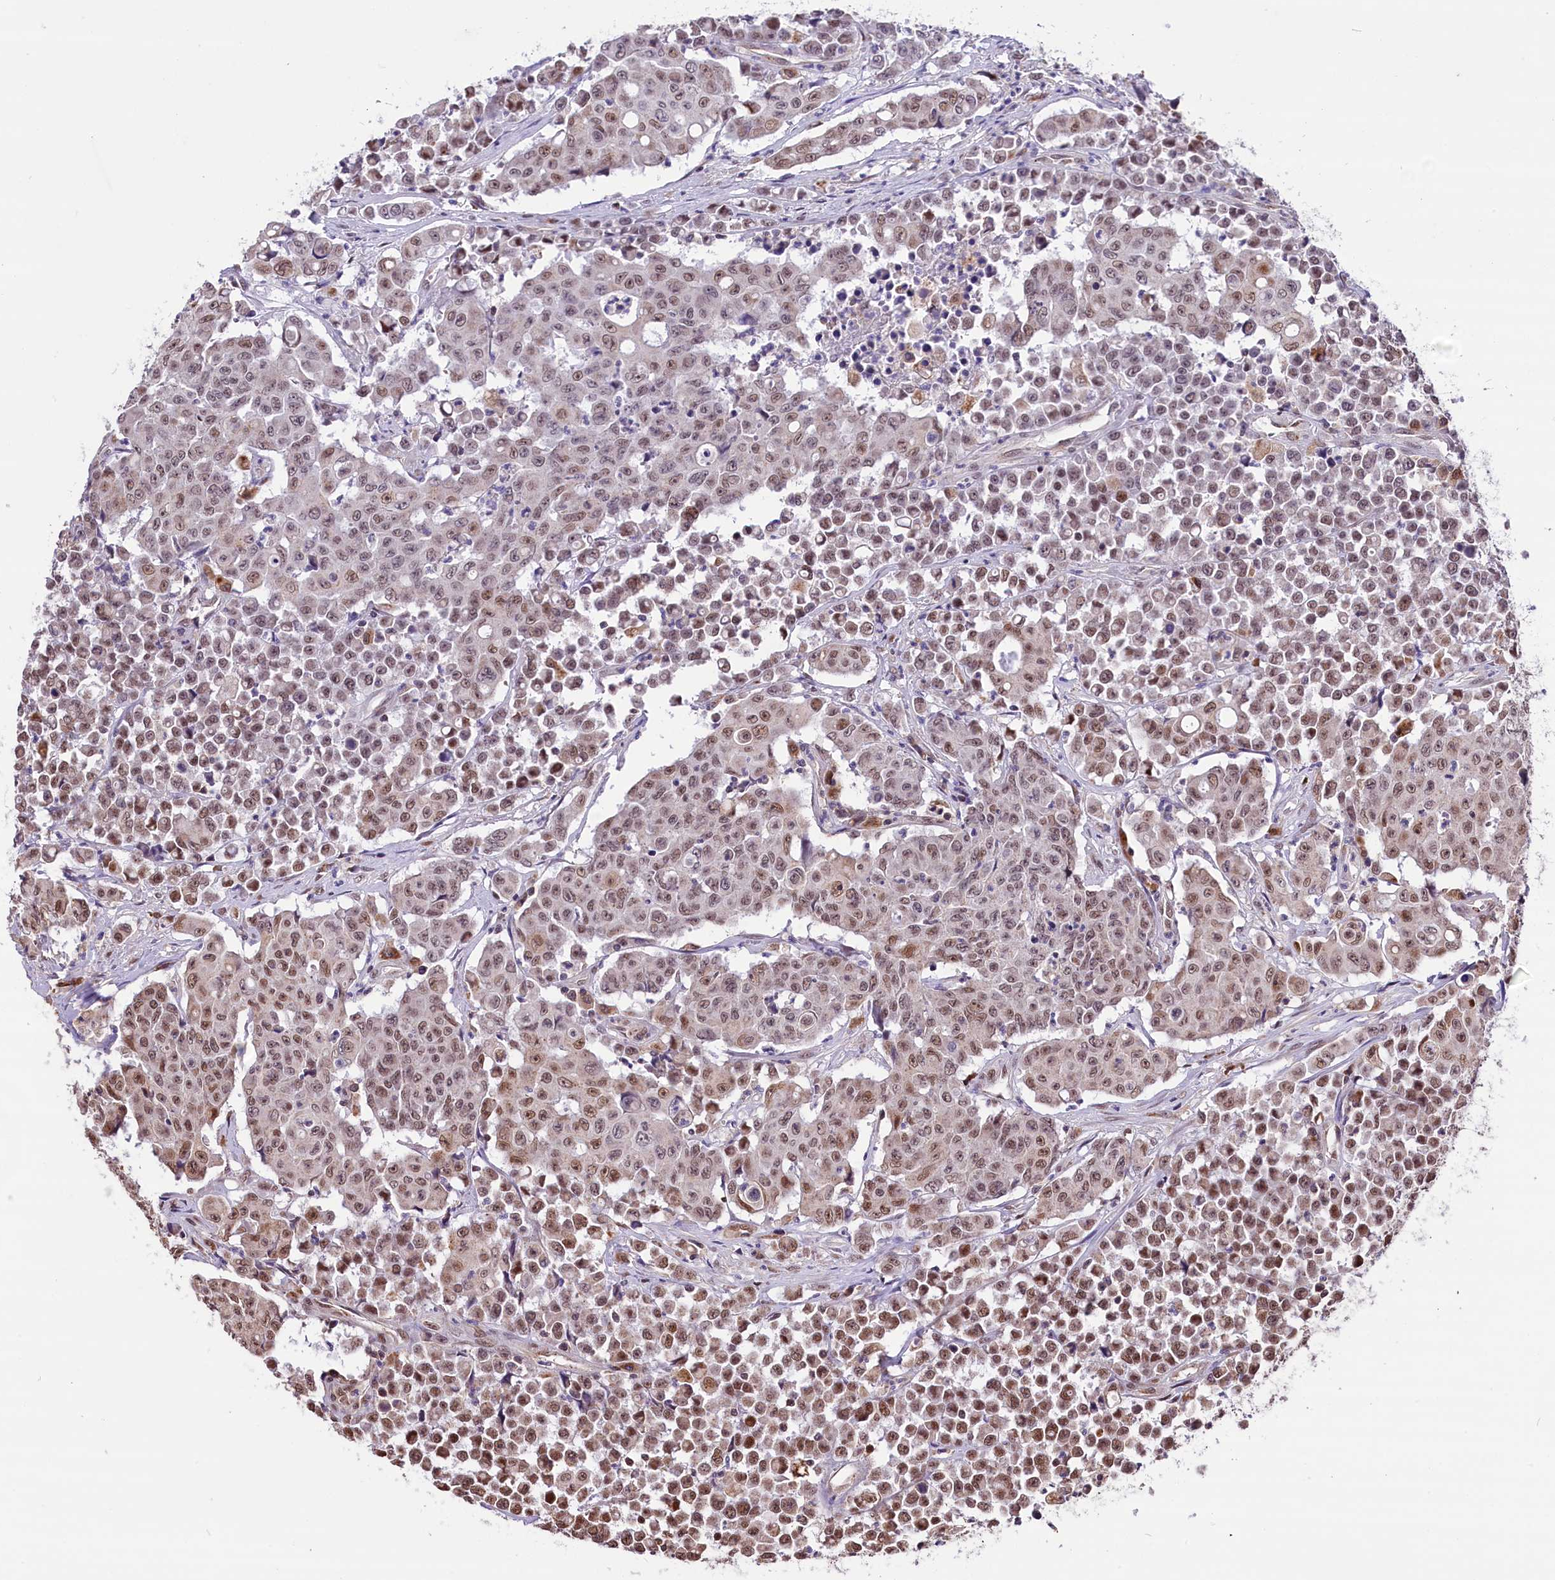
{"staining": {"intensity": "weak", "quantity": ">75%", "location": "nuclear"}, "tissue": "colorectal cancer", "cell_type": "Tumor cells", "image_type": "cancer", "snomed": [{"axis": "morphology", "description": "Adenocarcinoma, NOS"}, {"axis": "topography", "description": "Colon"}], "caption": "High-magnification brightfield microscopy of adenocarcinoma (colorectal) stained with DAB (3,3'-diaminobenzidine) (brown) and counterstained with hematoxylin (blue). tumor cells exhibit weak nuclear expression is appreciated in approximately>75% of cells.", "gene": "MRPL54", "patient": {"sex": "male", "age": 51}}